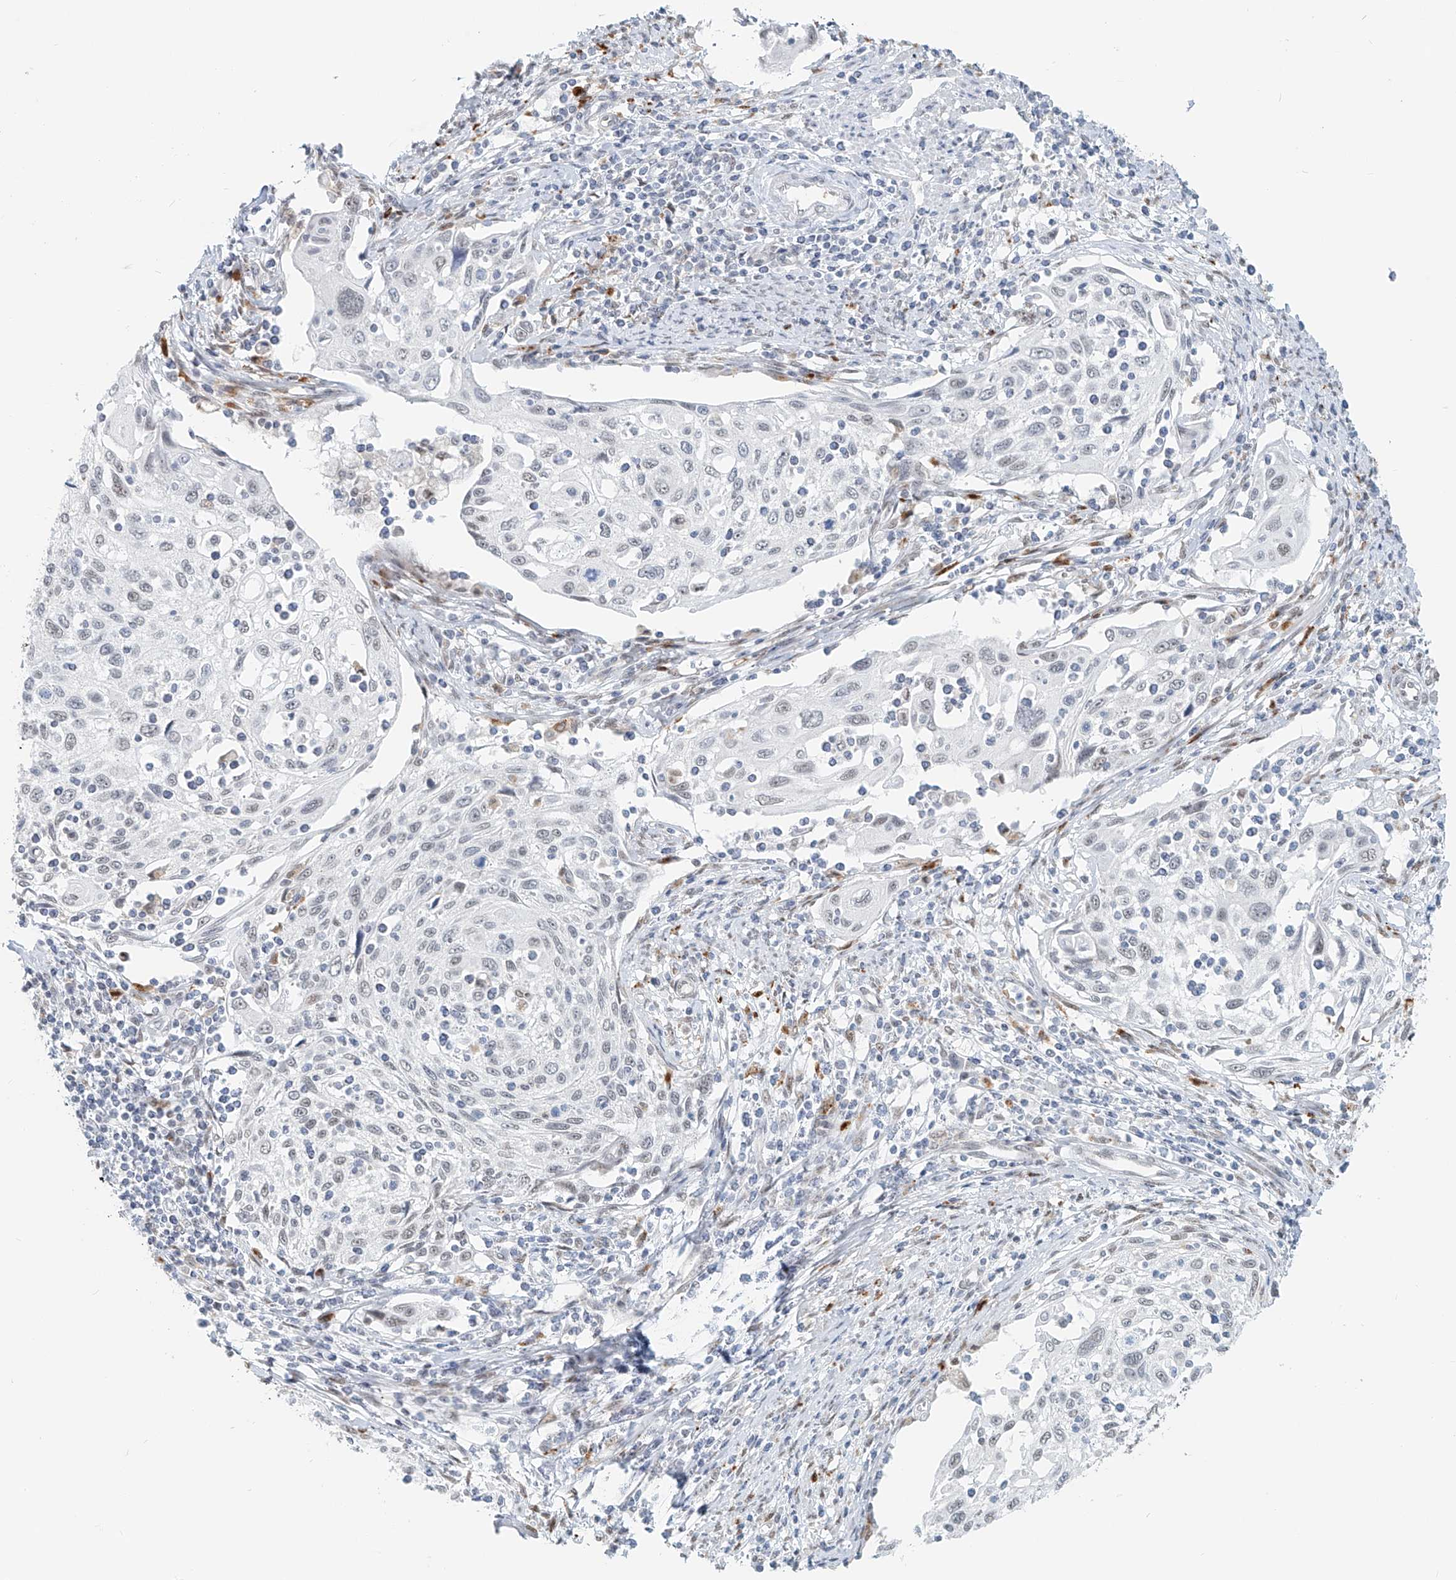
{"staining": {"intensity": "negative", "quantity": "none", "location": "none"}, "tissue": "cervical cancer", "cell_type": "Tumor cells", "image_type": "cancer", "snomed": [{"axis": "morphology", "description": "Squamous cell carcinoma, NOS"}, {"axis": "topography", "description": "Cervix"}], "caption": "IHC histopathology image of neoplastic tissue: cervical cancer stained with DAB (3,3'-diaminobenzidine) demonstrates no significant protein staining in tumor cells.", "gene": "SASH1", "patient": {"sex": "female", "age": 70}}